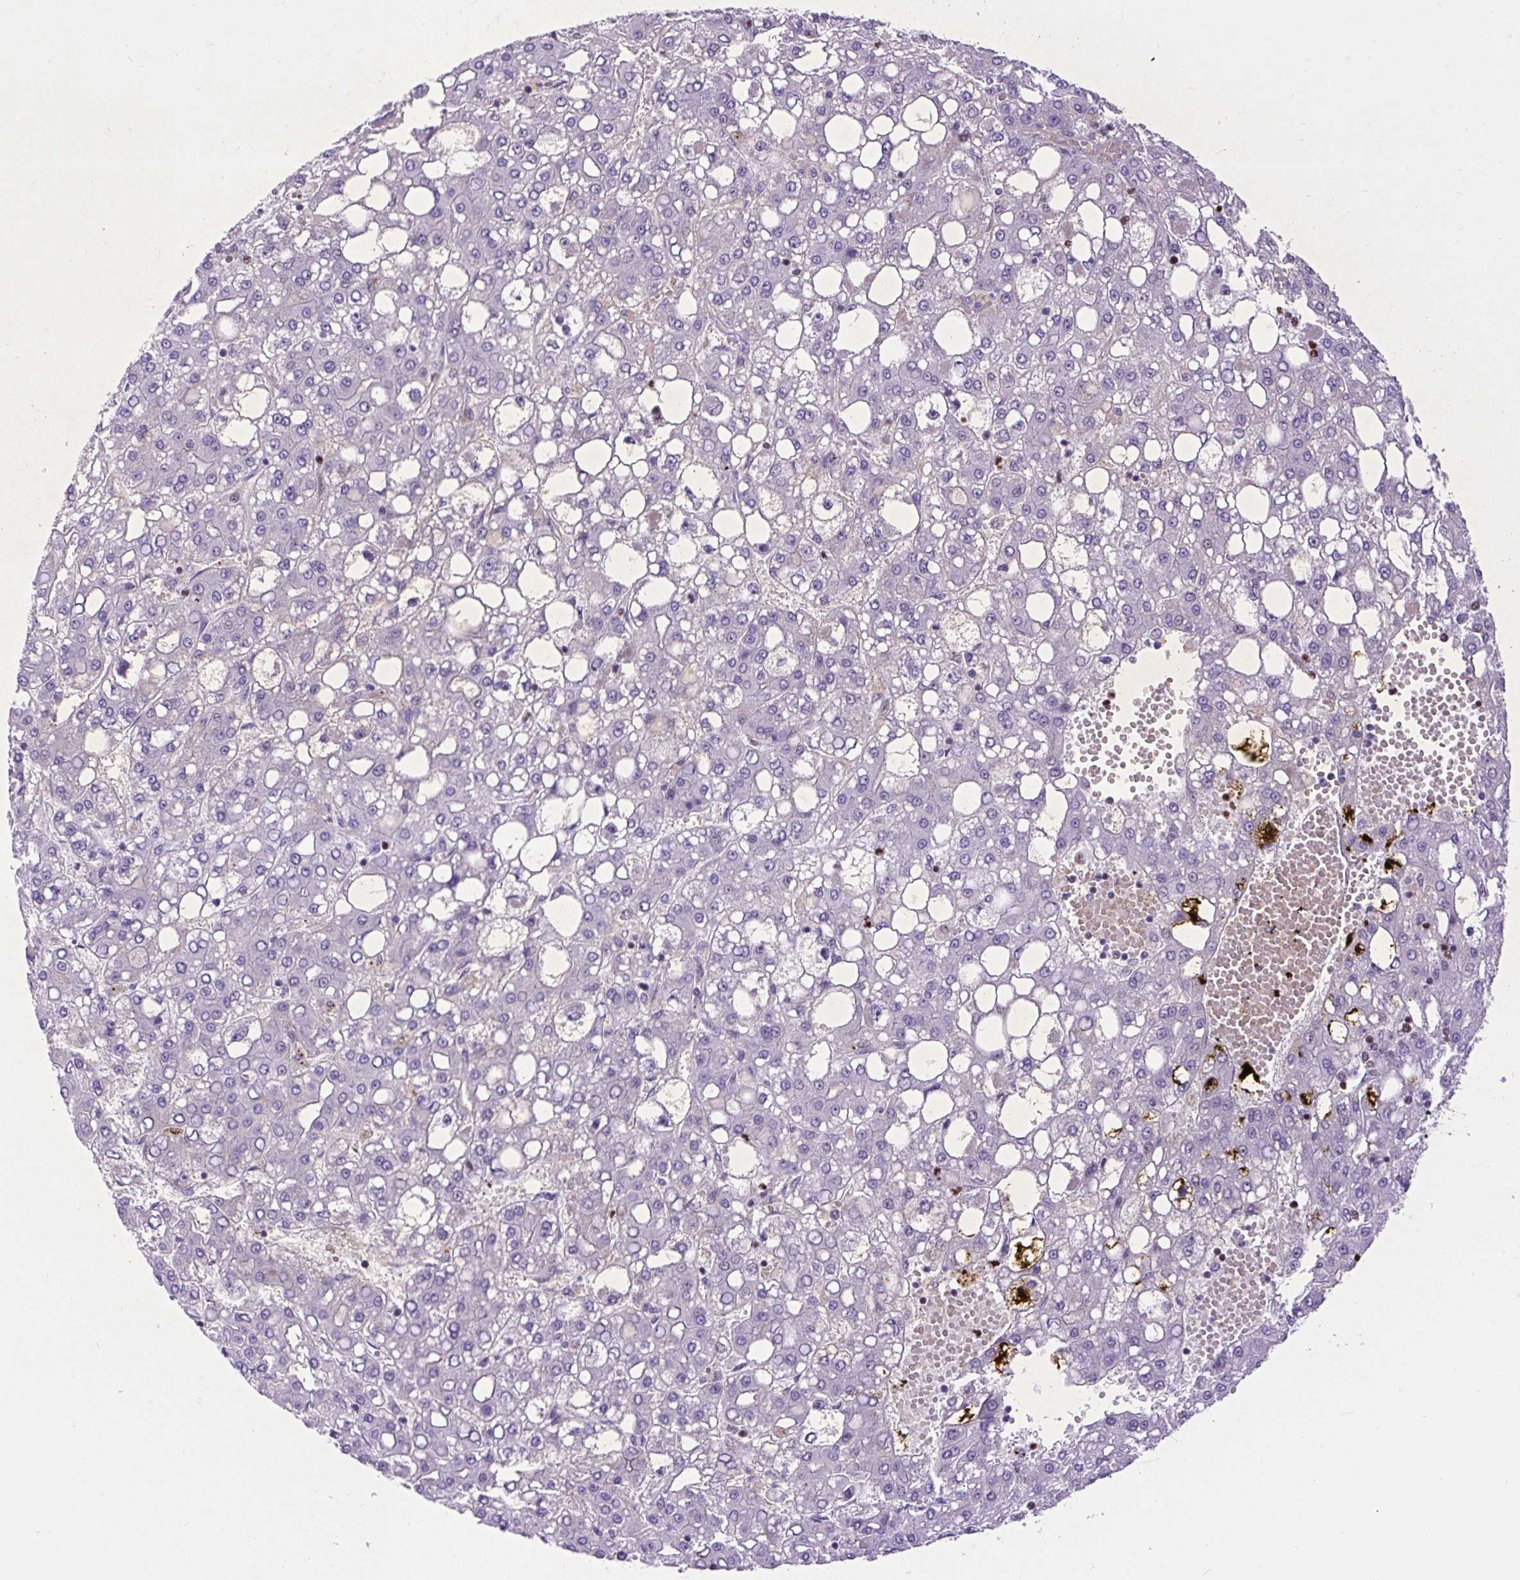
{"staining": {"intensity": "negative", "quantity": "none", "location": "none"}, "tissue": "liver cancer", "cell_type": "Tumor cells", "image_type": "cancer", "snomed": [{"axis": "morphology", "description": "Carcinoma, Hepatocellular, NOS"}, {"axis": "topography", "description": "Liver"}], "caption": "Immunohistochemical staining of hepatocellular carcinoma (liver) reveals no significant staining in tumor cells.", "gene": "SPC24", "patient": {"sex": "male", "age": 65}}